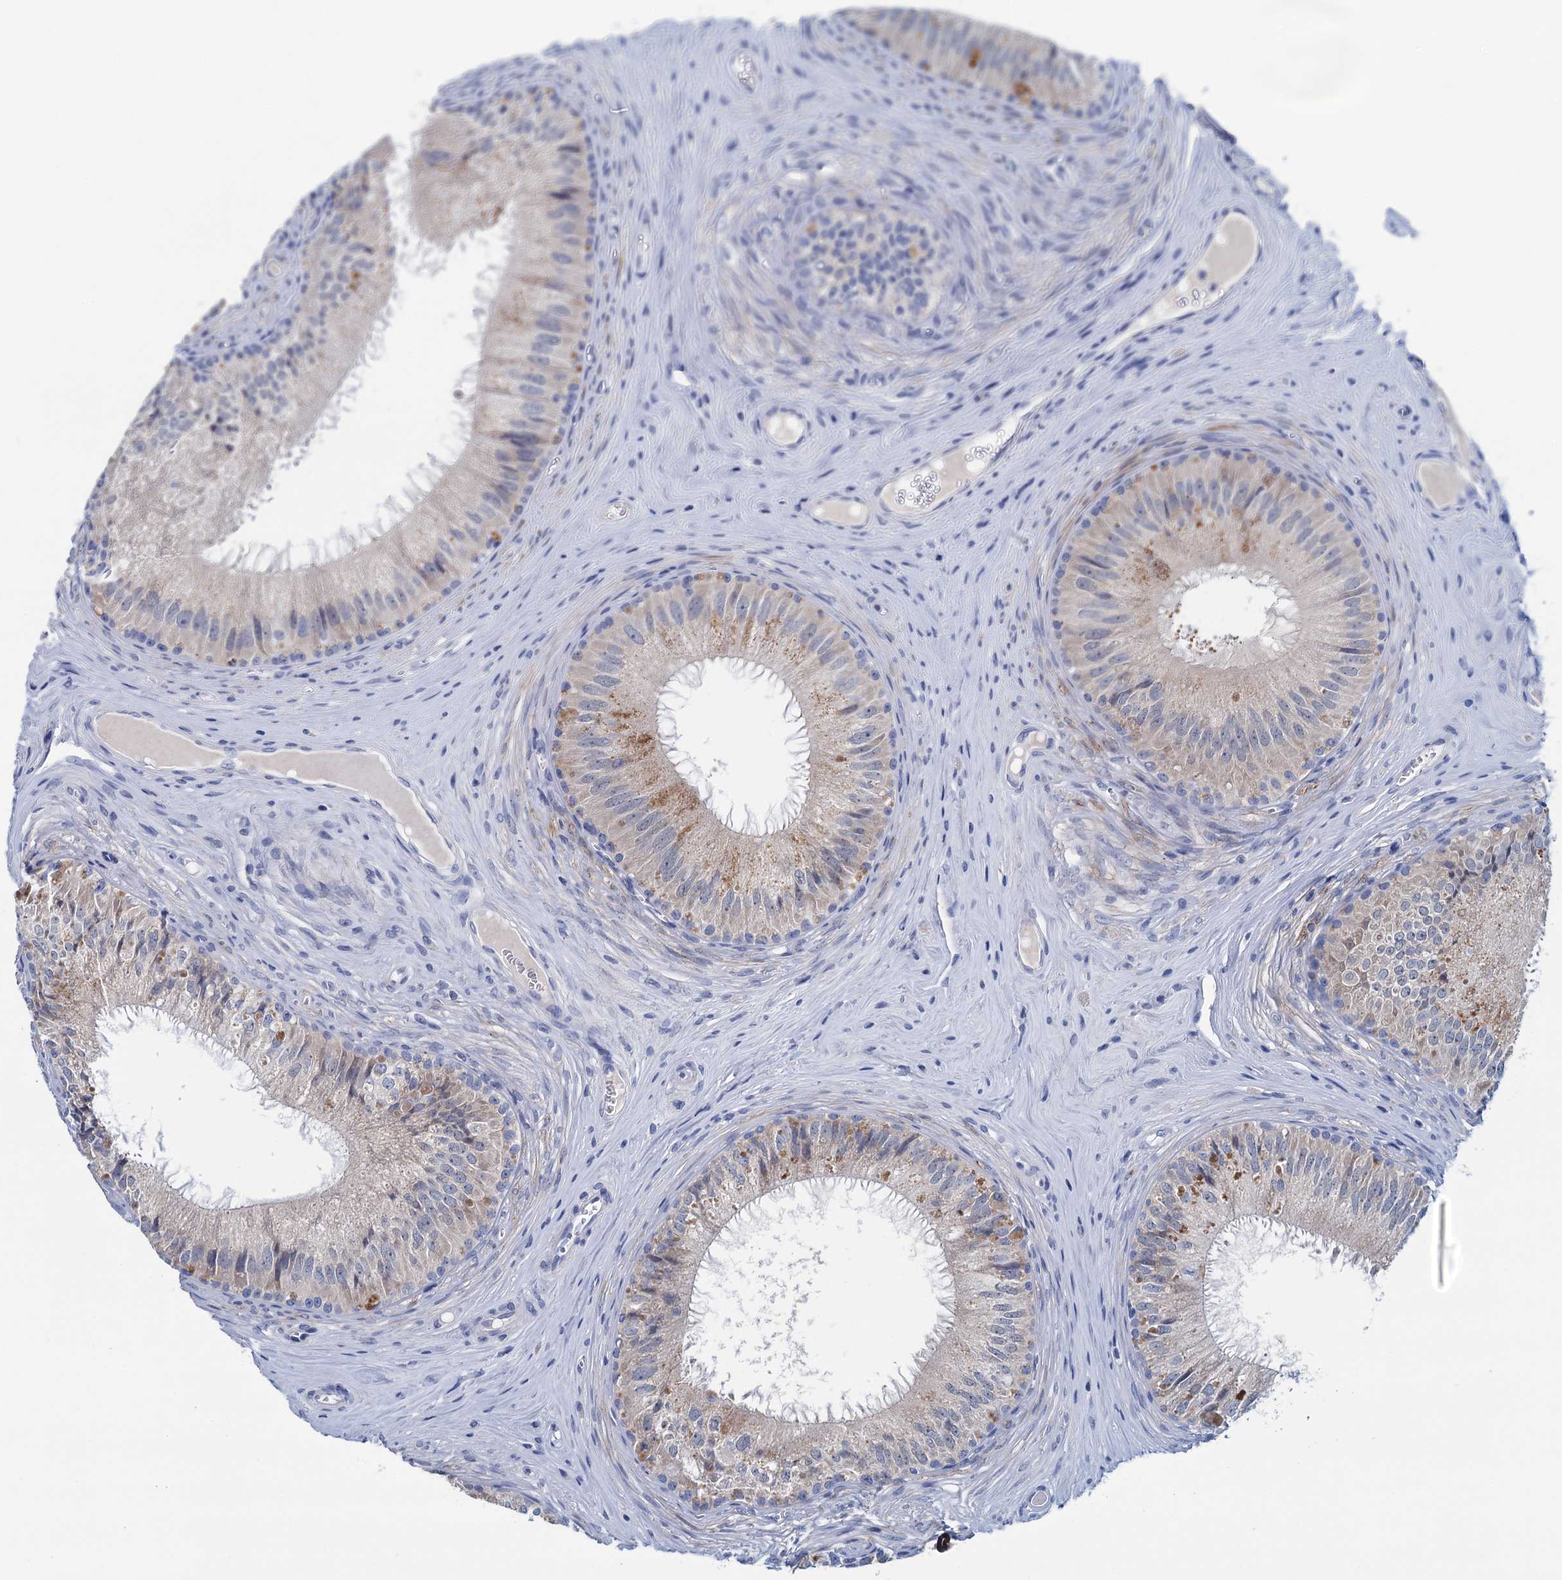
{"staining": {"intensity": "moderate", "quantity": "<25%", "location": "cytoplasmic/membranous"}, "tissue": "epididymis", "cell_type": "Glandular cells", "image_type": "normal", "snomed": [{"axis": "morphology", "description": "Normal tissue, NOS"}, {"axis": "topography", "description": "Epididymis"}], "caption": "Normal epididymis demonstrates moderate cytoplasmic/membranous staining in about <25% of glandular cells, visualized by immunohistochemistry. Nuclei are stained in blue.", "gene": "MYOZ3", "patient": {"sex": "male", "age": 46}}